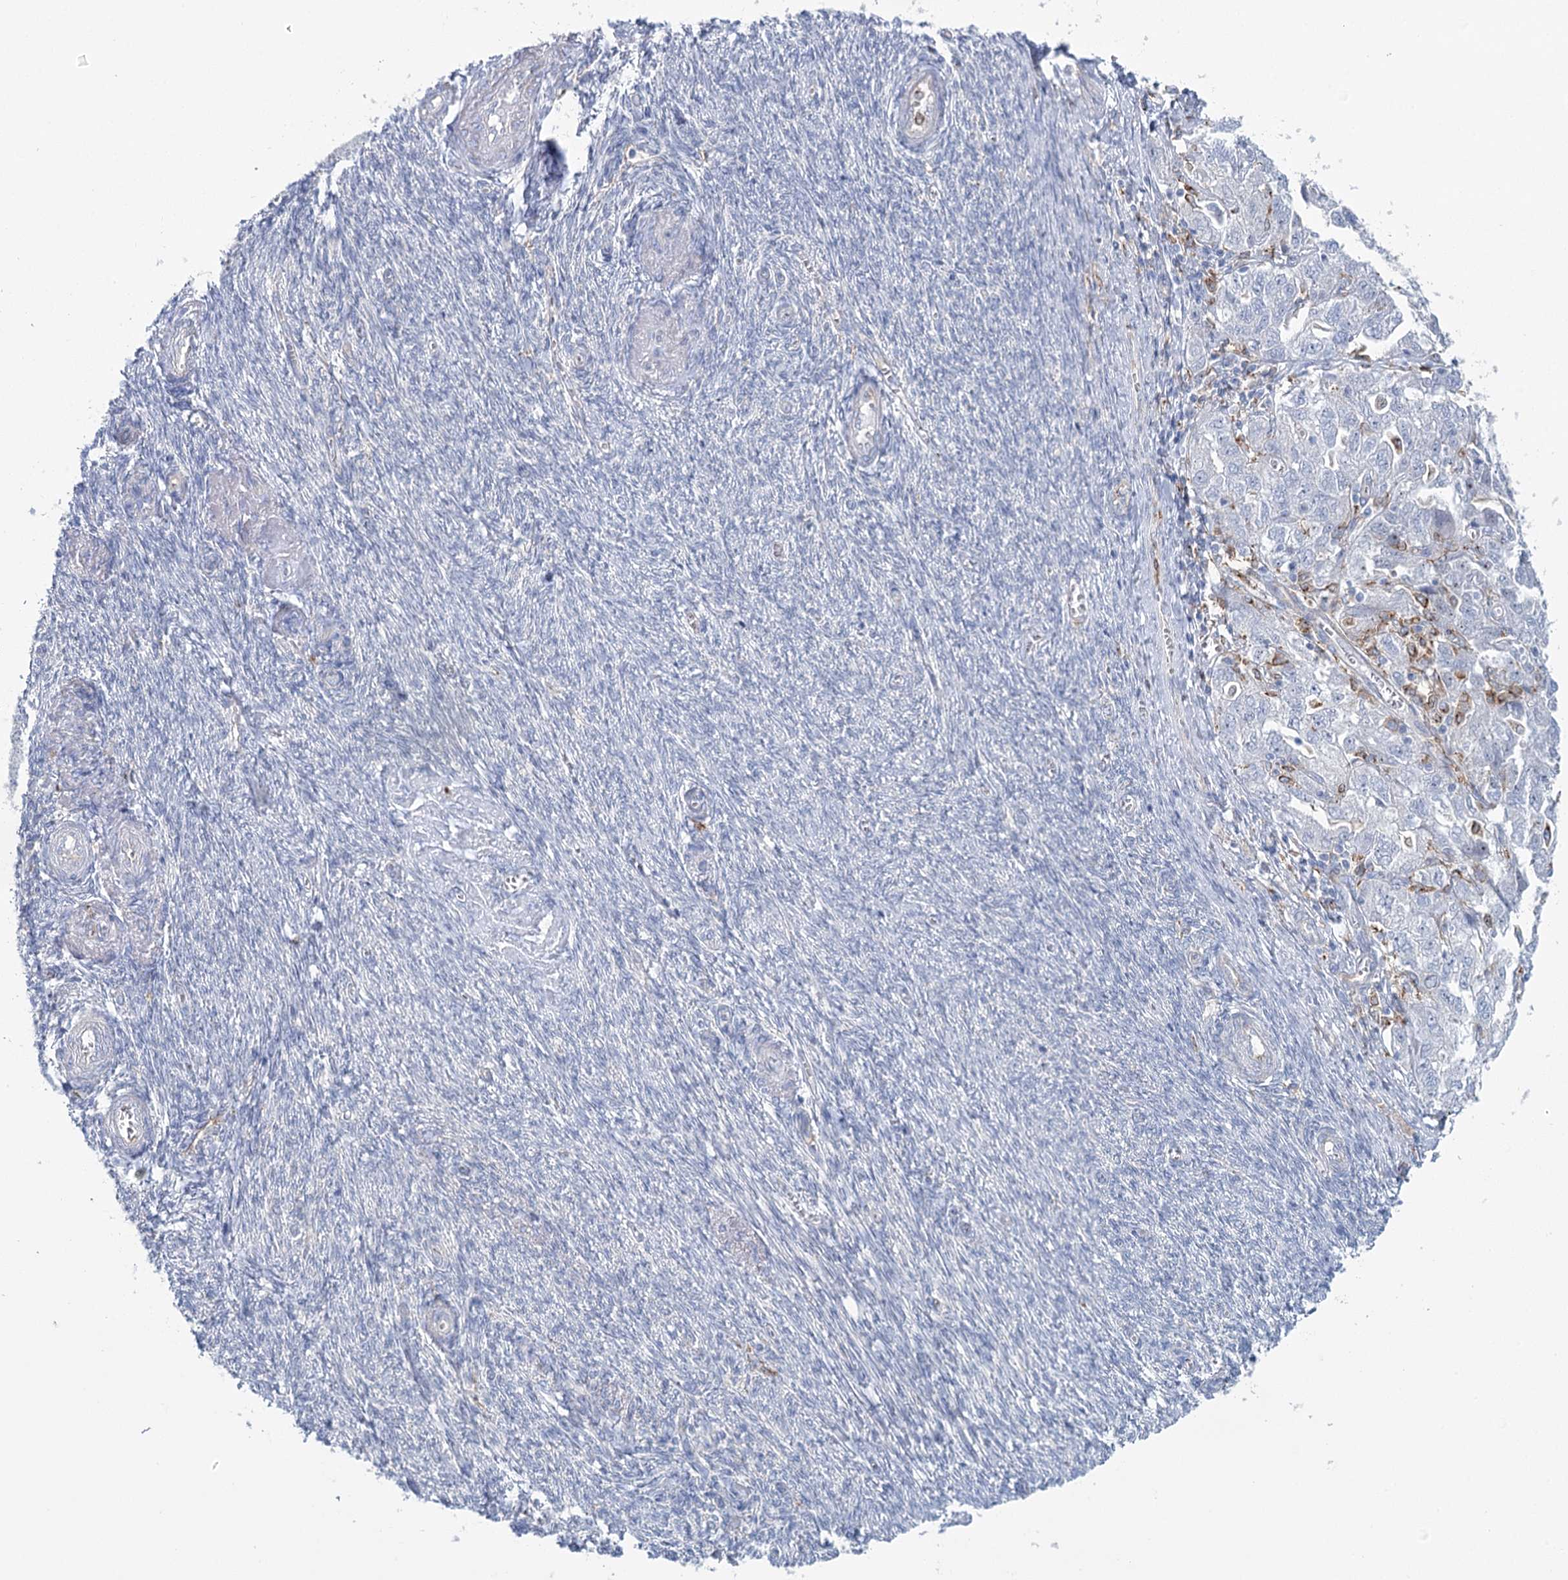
{"staining": {"intensity": "negative", "quantity": "none", "location": "none"}, "tissue": "ovarian cancer", "cell_type": "Tumor cells", "image_type": "cancer", "snomed": [{"axis": "morphology", "description": "Carcinoma, NOS"}, {"axis": "morphology", "description": "Cystadenocarcinoma, serous, NOS"}, {"axis": "topography", "description": "Ovary"}], "caption": "A photomicrograph of ovarian cancer (serous cystadenocarcinoma) stained for a protein displays no brown staining in tumor cells.", "gene": "CCDC88A", "patient": {"sex": "female", "age": 69}}